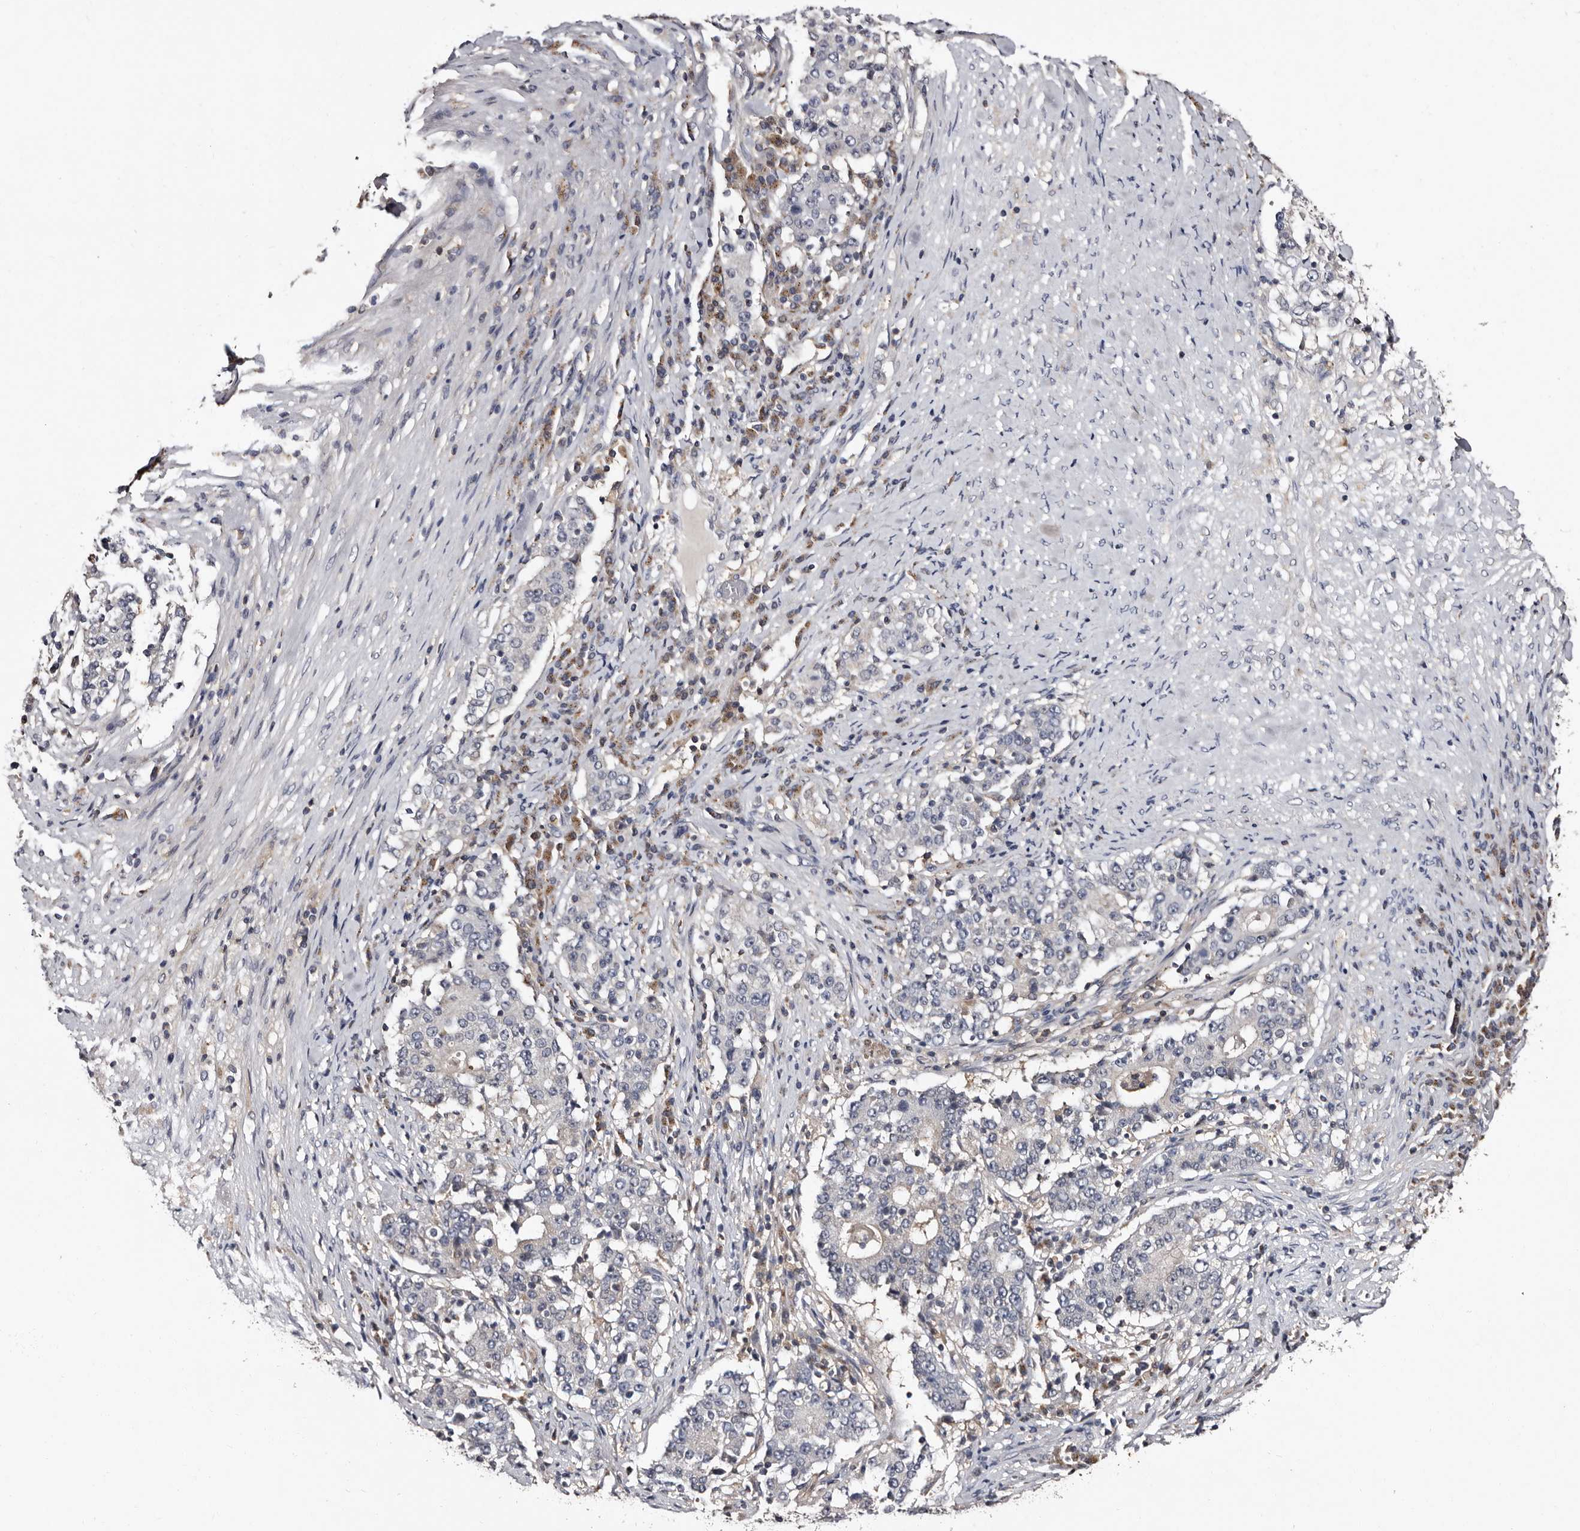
{"staining": {"intensity": "negative", "quantity": "none", "location": "none"}, "tissue": "stomach cancer", "cell_type": "Tumor cells", "image_type": "cancer", "snomed": [{"axis": "morphology", "description": "Adenocarcinoma, NOS"}, {"axis": "topography", "description": "Stomach"}], "caption": "A histopathology image of stomach cancer stained for a protein demonstrates no brown staining in tumor cells. (Stains: DAB (3,3'-diaminobenzidine) IHC with hematoxylin counter stain, Microscopy: brightfield microscopy at high magnification).", "gene": "DNPH1", "patient": {"sex": "male", "age": 59}}